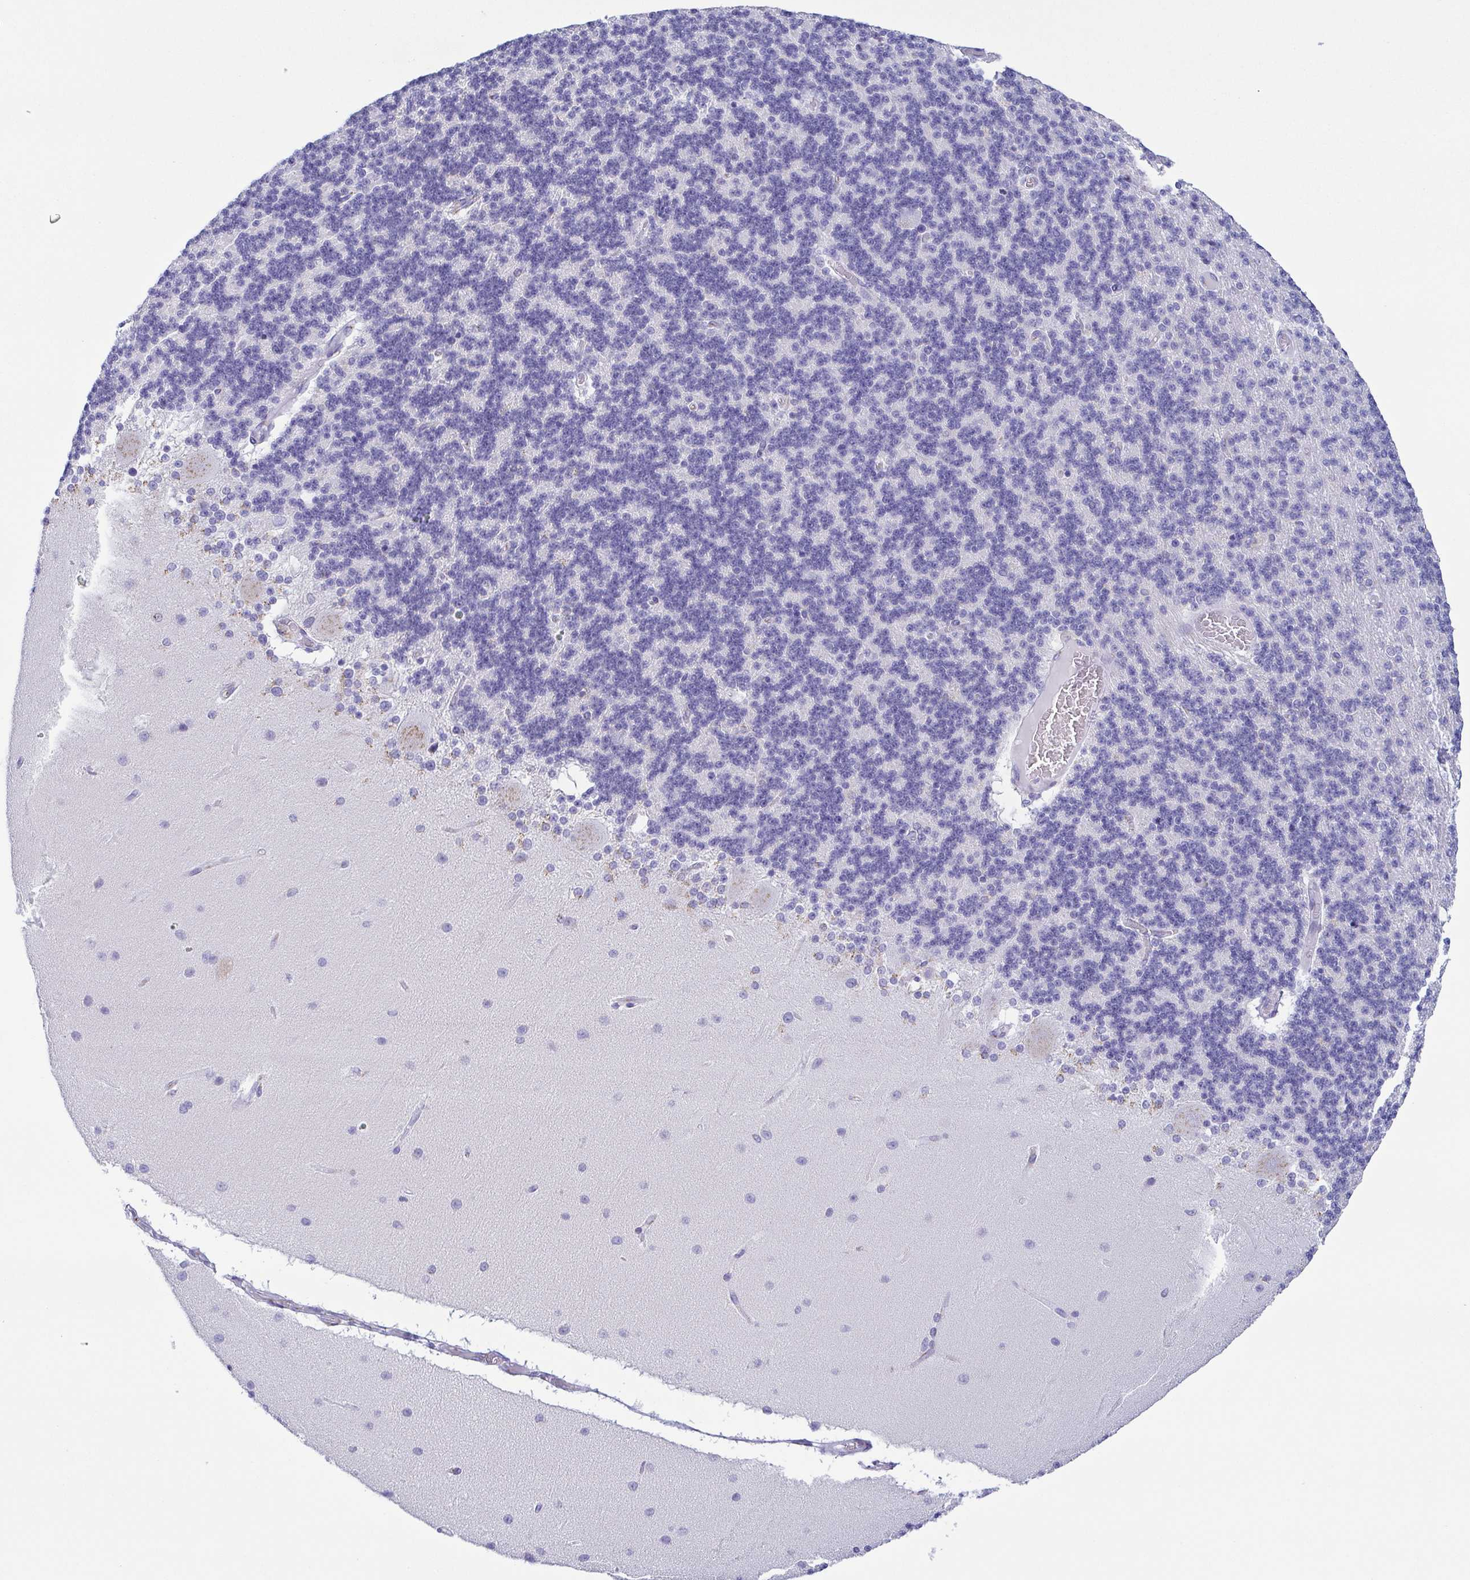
{"staining": {"intensity": "negative", "quantity": "none", "location": "none"}, "tissue": "cerebellum", "cell_type": "Cells in granular layer", "image_type": "normal", "snomed": [{"axis": "morphology", "description": "Normal tissue, NOS"}, {"axis": "topography", "description": "Cerebellum"}], "caption": "Immunohistochemistry (IHC) photomicrograph of benign human cerebellum stained for a protein (brown), which reveals no positivity in cells in granular layer. (DAB IHC with hematoxylin counter stain).", "gene": "SULT1B1", "patient": {"sex": "female", "age": 54}}